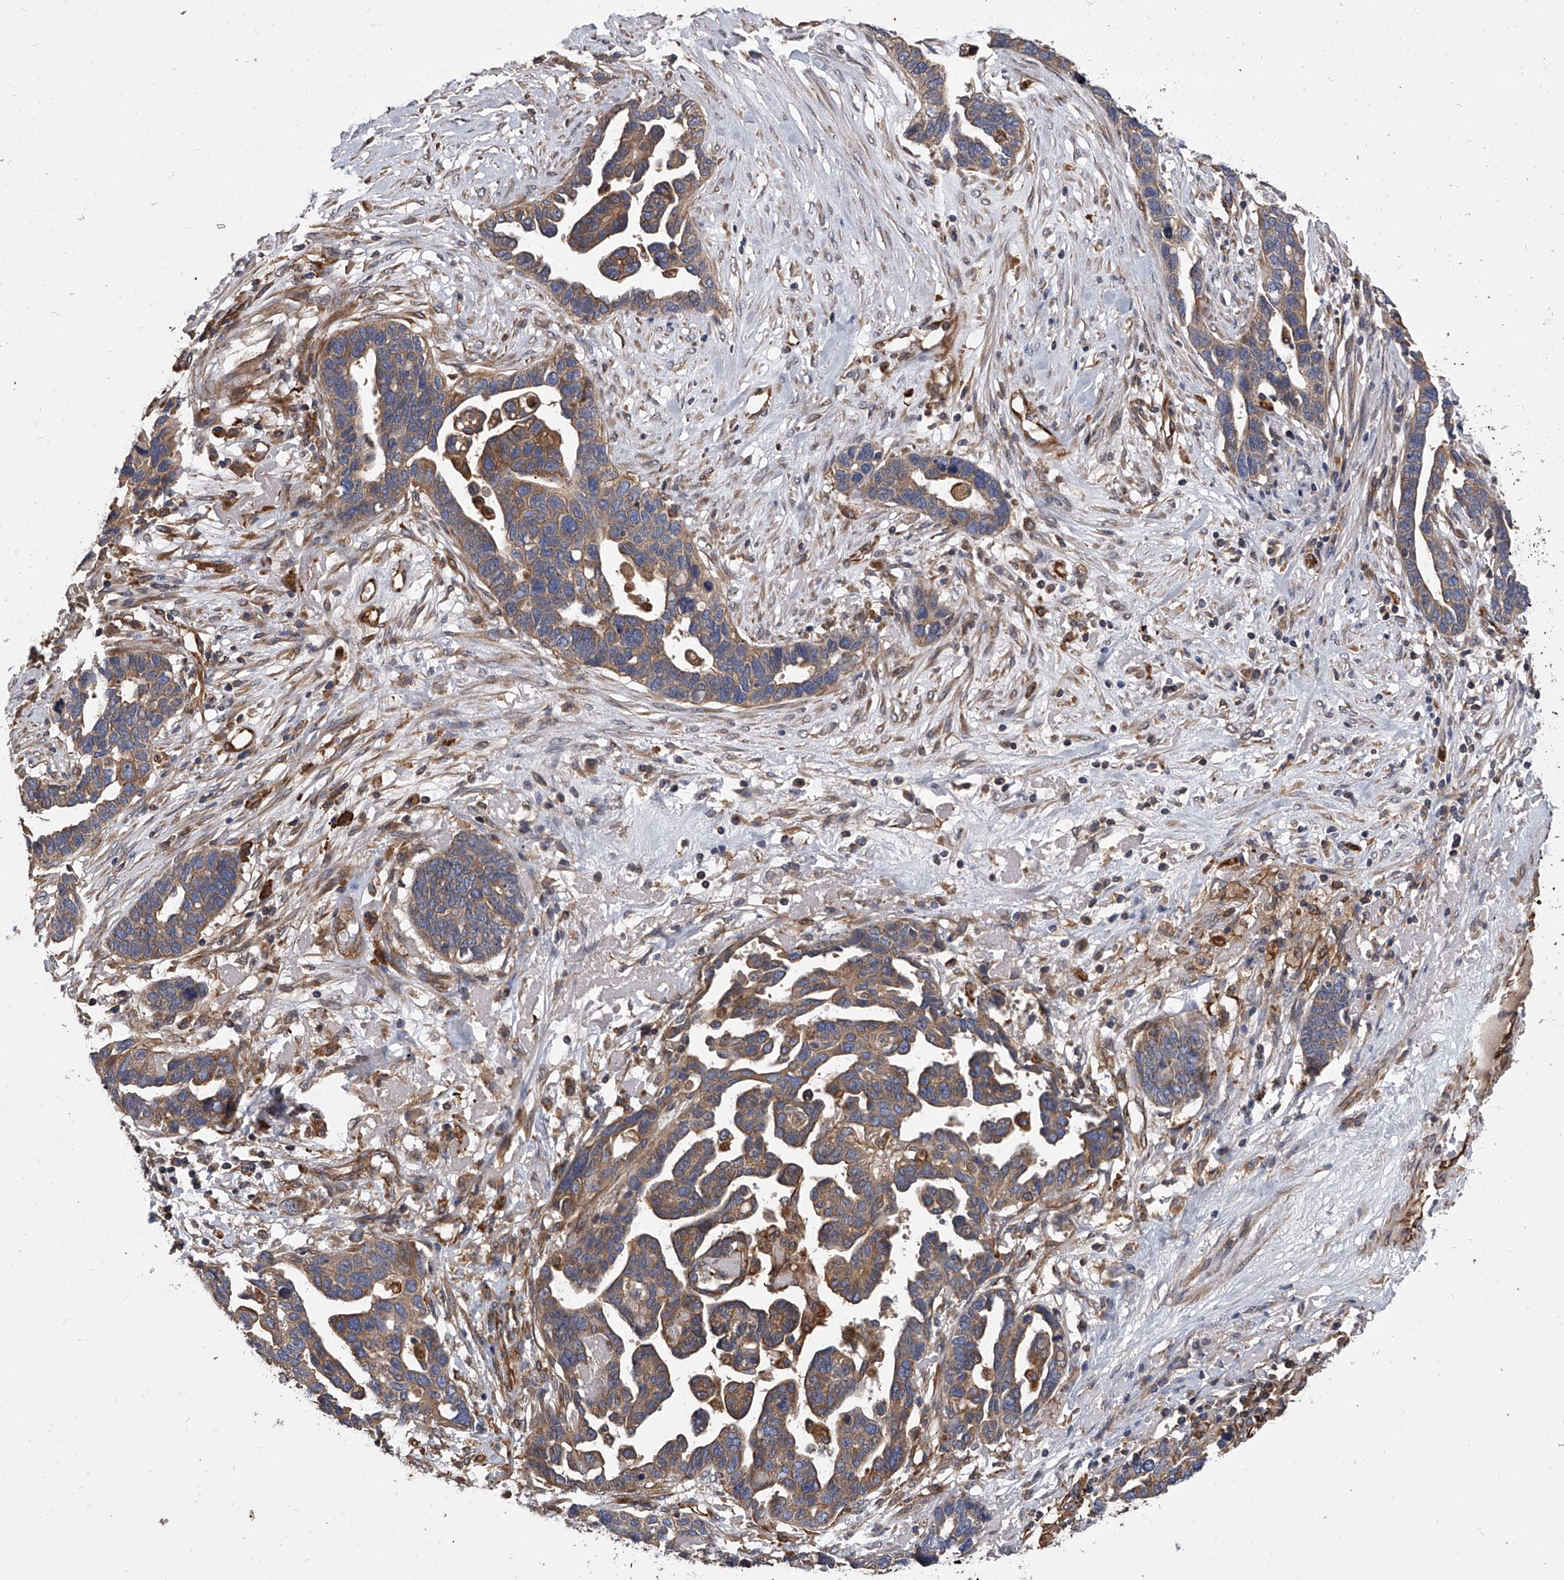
{"staining": {"intensity": "moderate", "quantity": ">75%", "location": "cytoplasmic/membranous"}, "tissue": "ovarian cancer", "cell_type": "Tumor cells", "image_type": "cancer", "snomed": [{"axis": "morphology", "description": "Cystadenocarcinoma, serous, NOS"}, {"axis": "topography", "description": "Ovary"}], "caption": "Ovarian cancer stained for a protein displays moderate cytoplasmic/membranous positivity in tumor cells. The staining was performed using DAB, with brown indicating positive protein expression. Nuclei are stained blue with hematoxylin.", "gene": "EXOC4", "patient": {"sex": "female", "age": 54}}